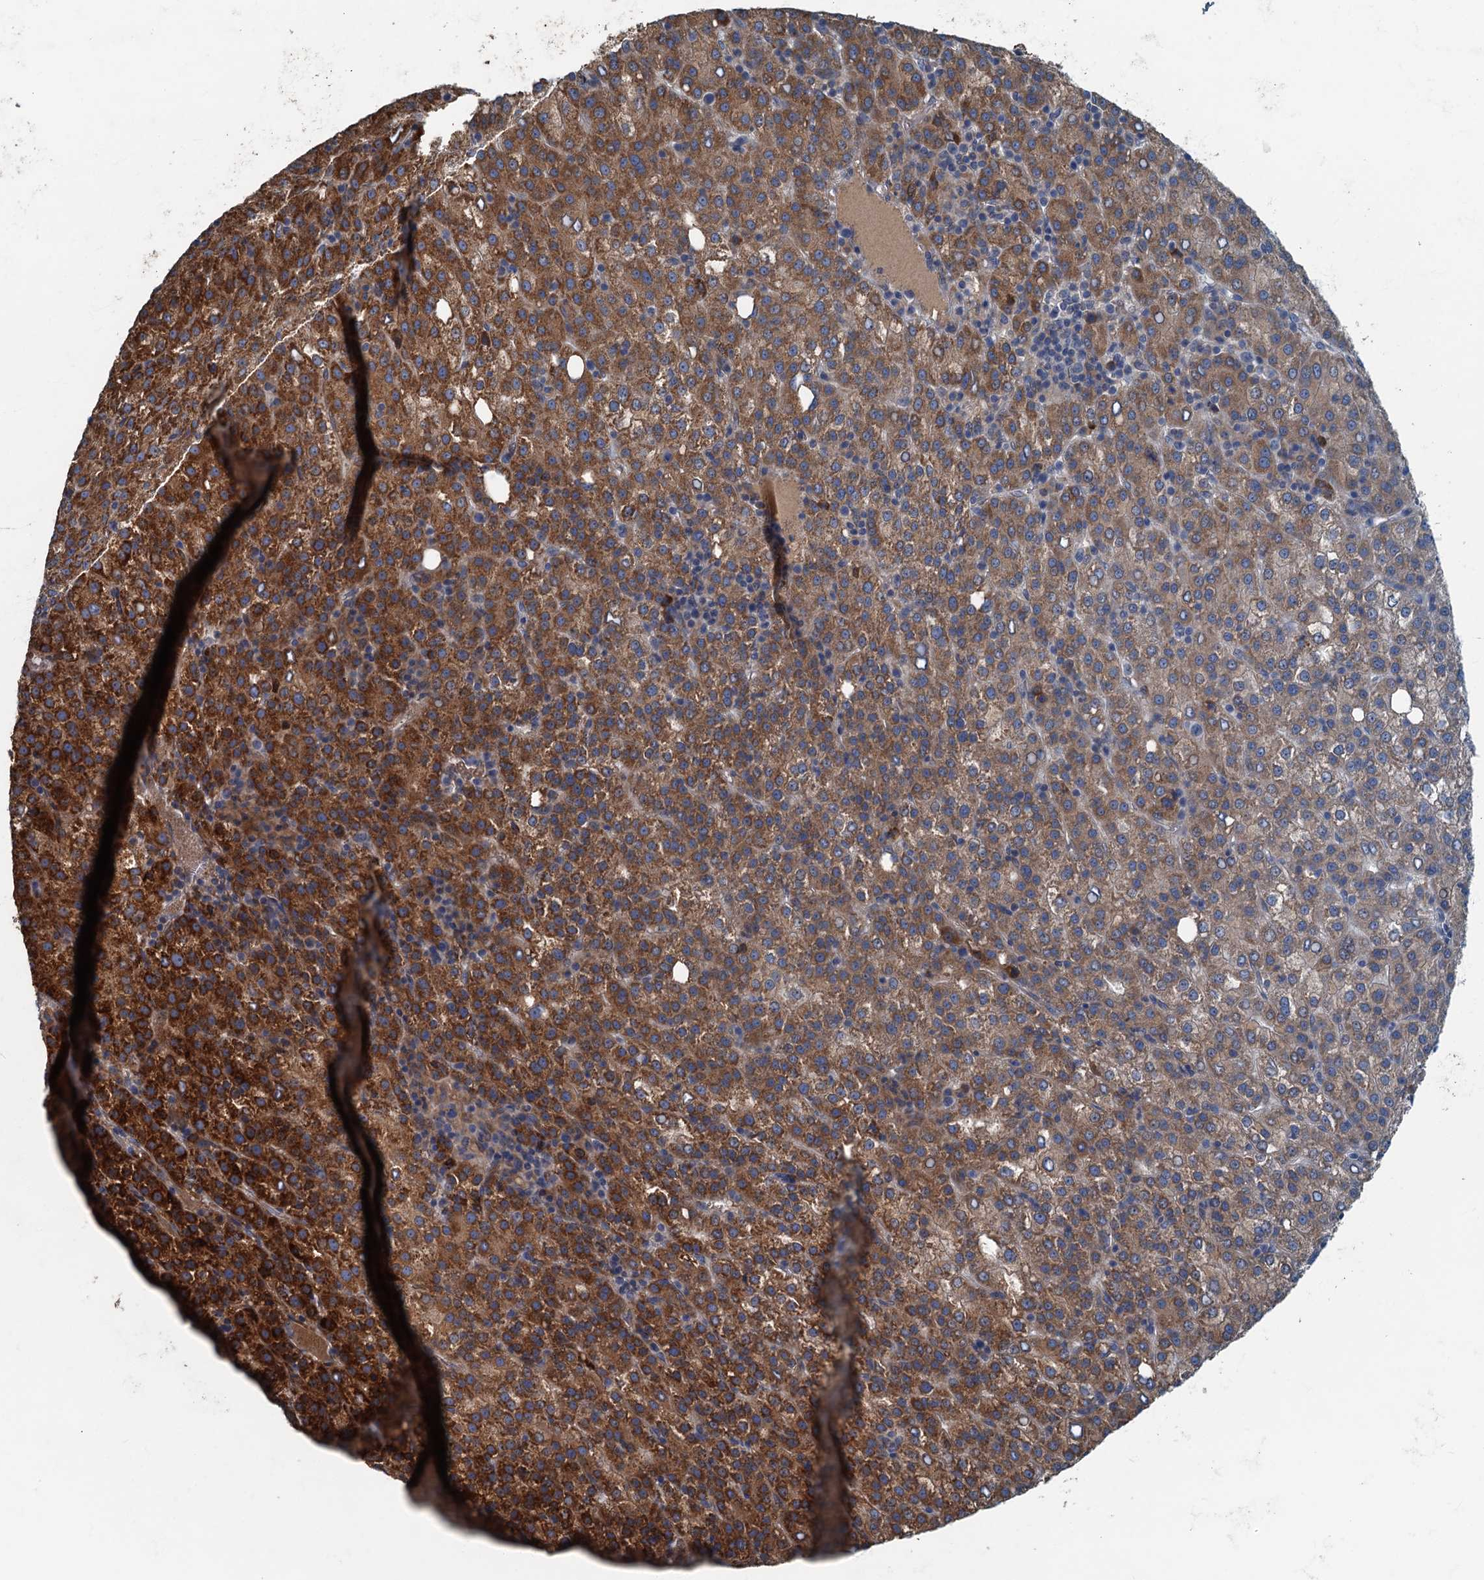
{"staining": {"intensity": "moderate", "quantity": ">75%", "location": "cytoplasmic/membranous"}, "tissue": "liver cancer", "cell_type": "Tumor cells", "image_type": "cancer", "snomed": [{"axis": "morphology", "description": "Carcinoma, Hepatocellular, NOS"}, {"axis": "topography", "description": "Liver"}], "caption": "Protein expression analysis of human hepatocellular carcinoma (liver) reveals moderate cytoplasmic/membranous staining in approximately >75% of tumor cells. Nuclei are stained in blue.", "gene": "SPDYC", "patient": {"sex": "female", "age": 58}}